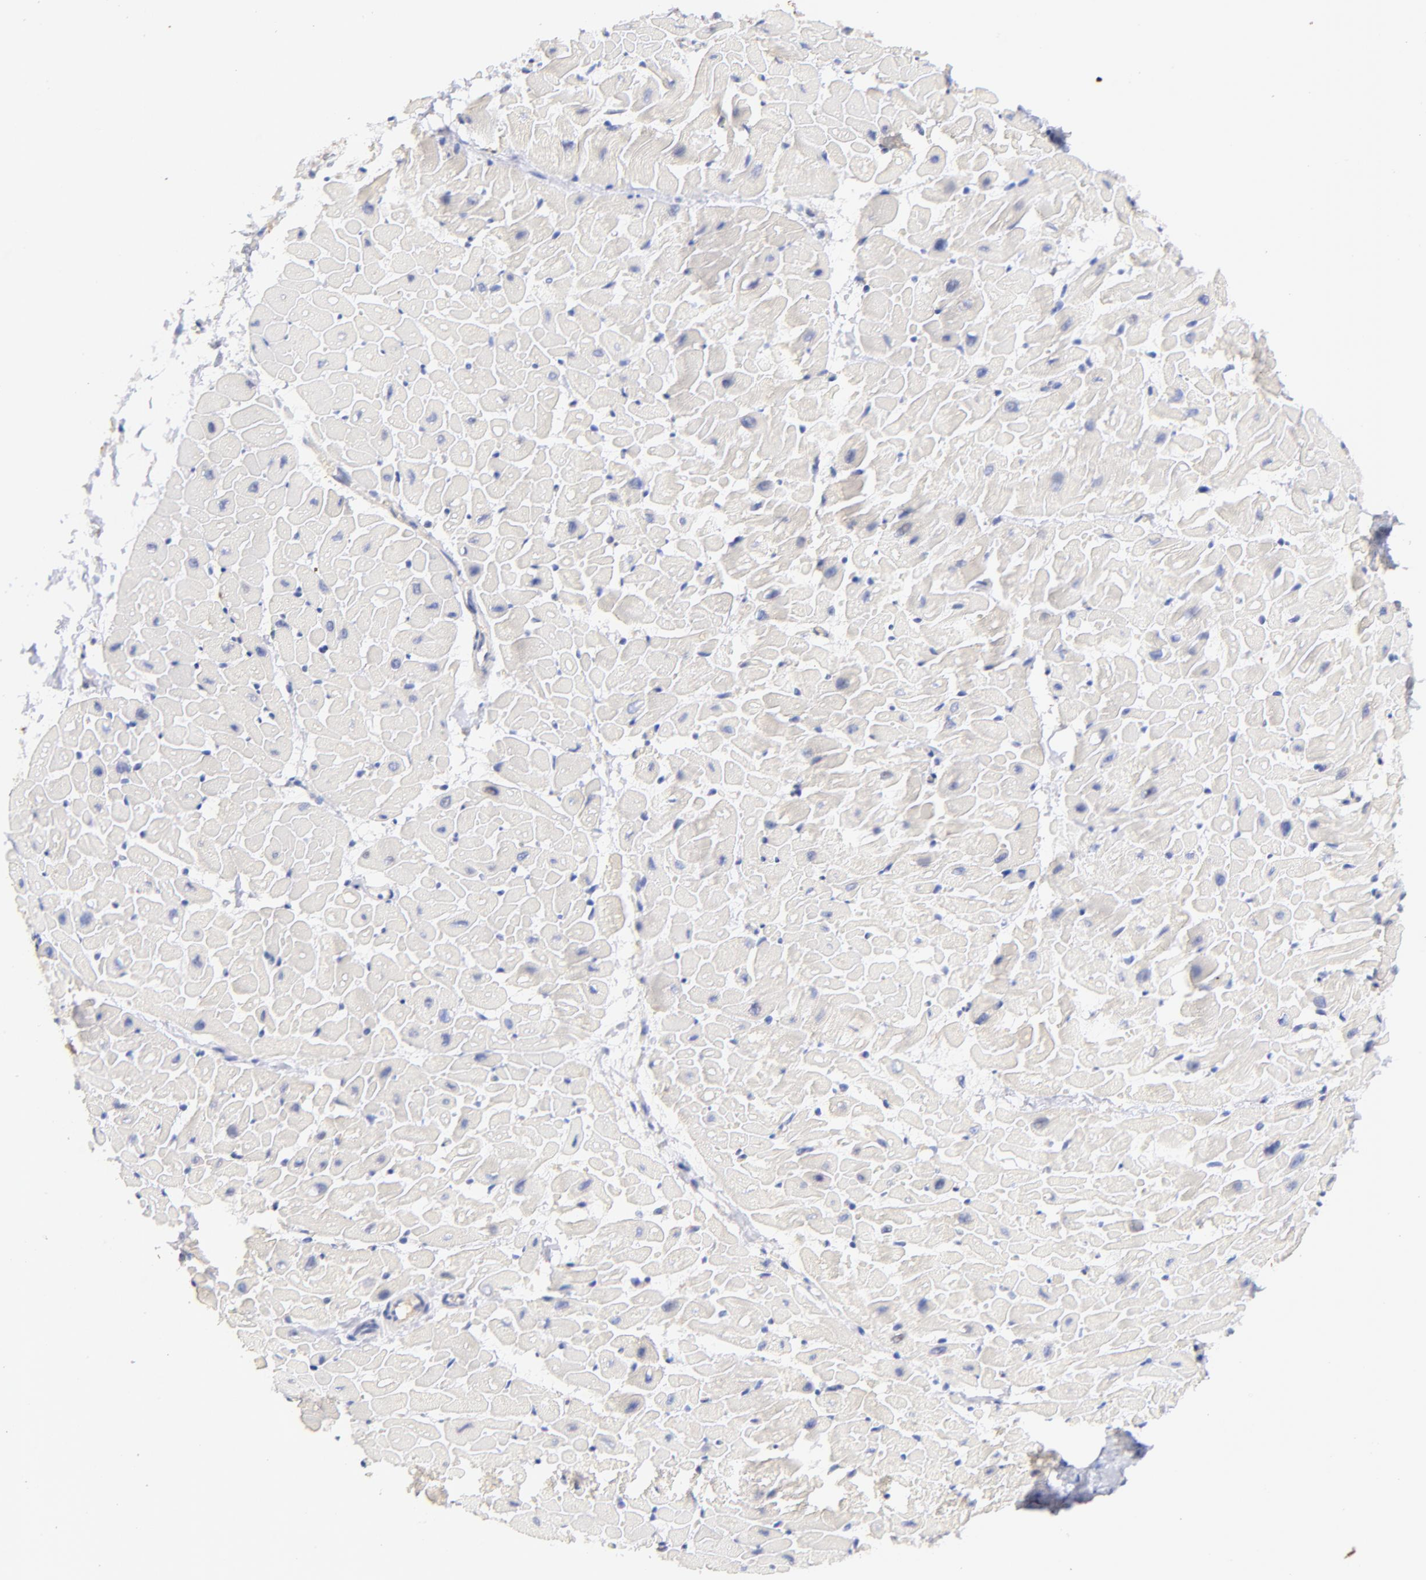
{"staining": {"intensity": "negative", "quantity": "none", "location": "none"}, "tissue": "heart muscle", "cell_type": "Cardiomyocytes", "image_type": "normal", "snomed": [{"axis": "morphology", "description": "Normal tissue, NOS"}, {"axis": "topography", "description": "Heart"}], "caption": "Photomicrograph shows no protein positivity in cardiomyocytes of unremarkable heart muscle. Brightfield microscopy of IHC stained with DAB (brown) and hematoxylin (blue), captured at high magnification.", "gene": "IGLV7", "patient": {"sex": "male", "age": 45}}